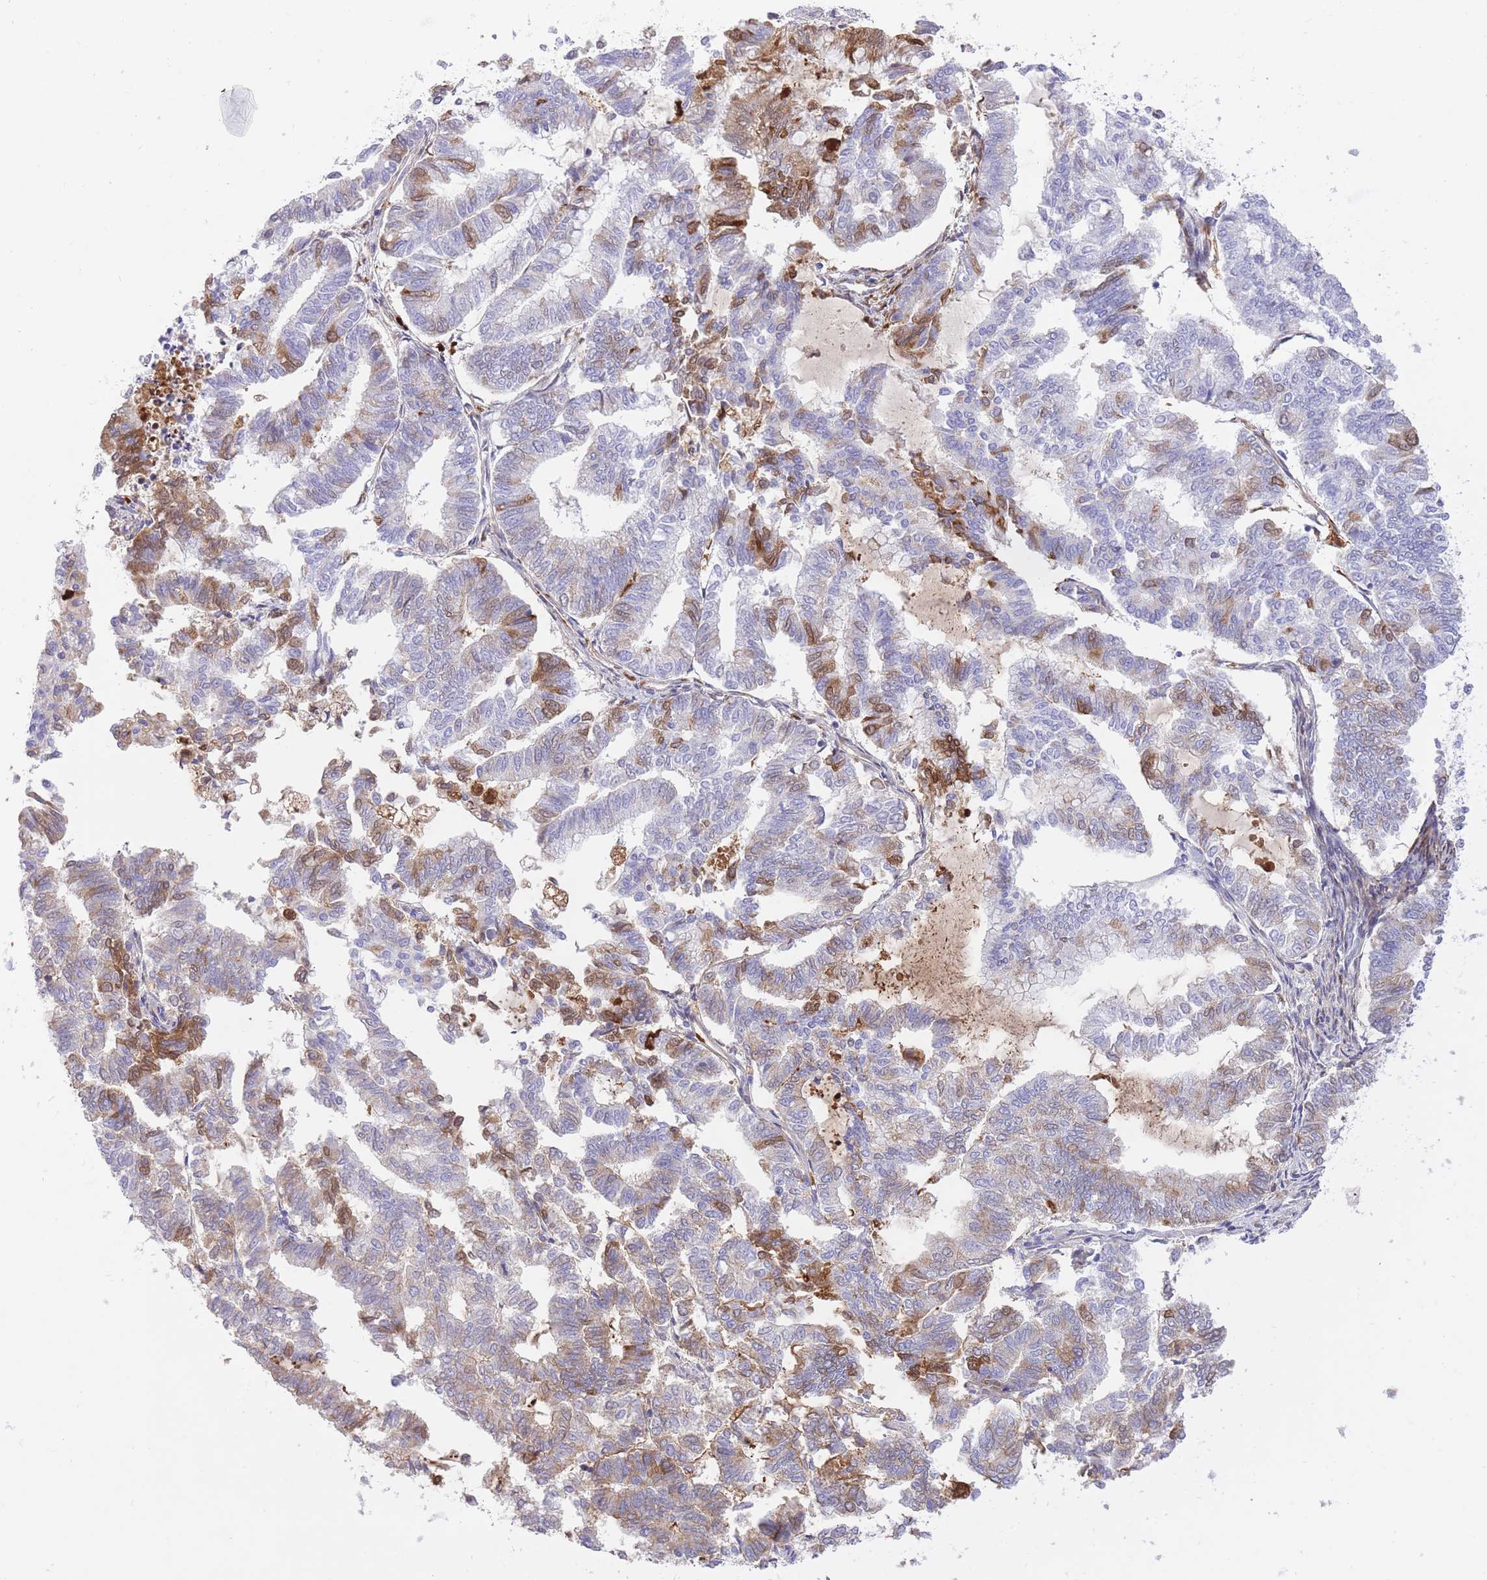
{"staining": {"intensity": "moderate", "quantity": "<25%", "location": "cytoplasmic/membranous"}, "tissue": "endometrial cancer", "cell_type": "Tumor cells", "image_type": "cancer", "snomed": [{"axis": "morphology", "description": "Adenocarcinoma, NOS"}, {"axis": "topography", "description": "Endometrium"}], "caption": "Immunohistochemical staining of adenocarcinoma (endometrial) reveals low levels of moderate cytoplasmic/membranous expression in about <25% of tumor cells.", "gene": "HRG", "patient": {"sex": "female", "age": 79}}